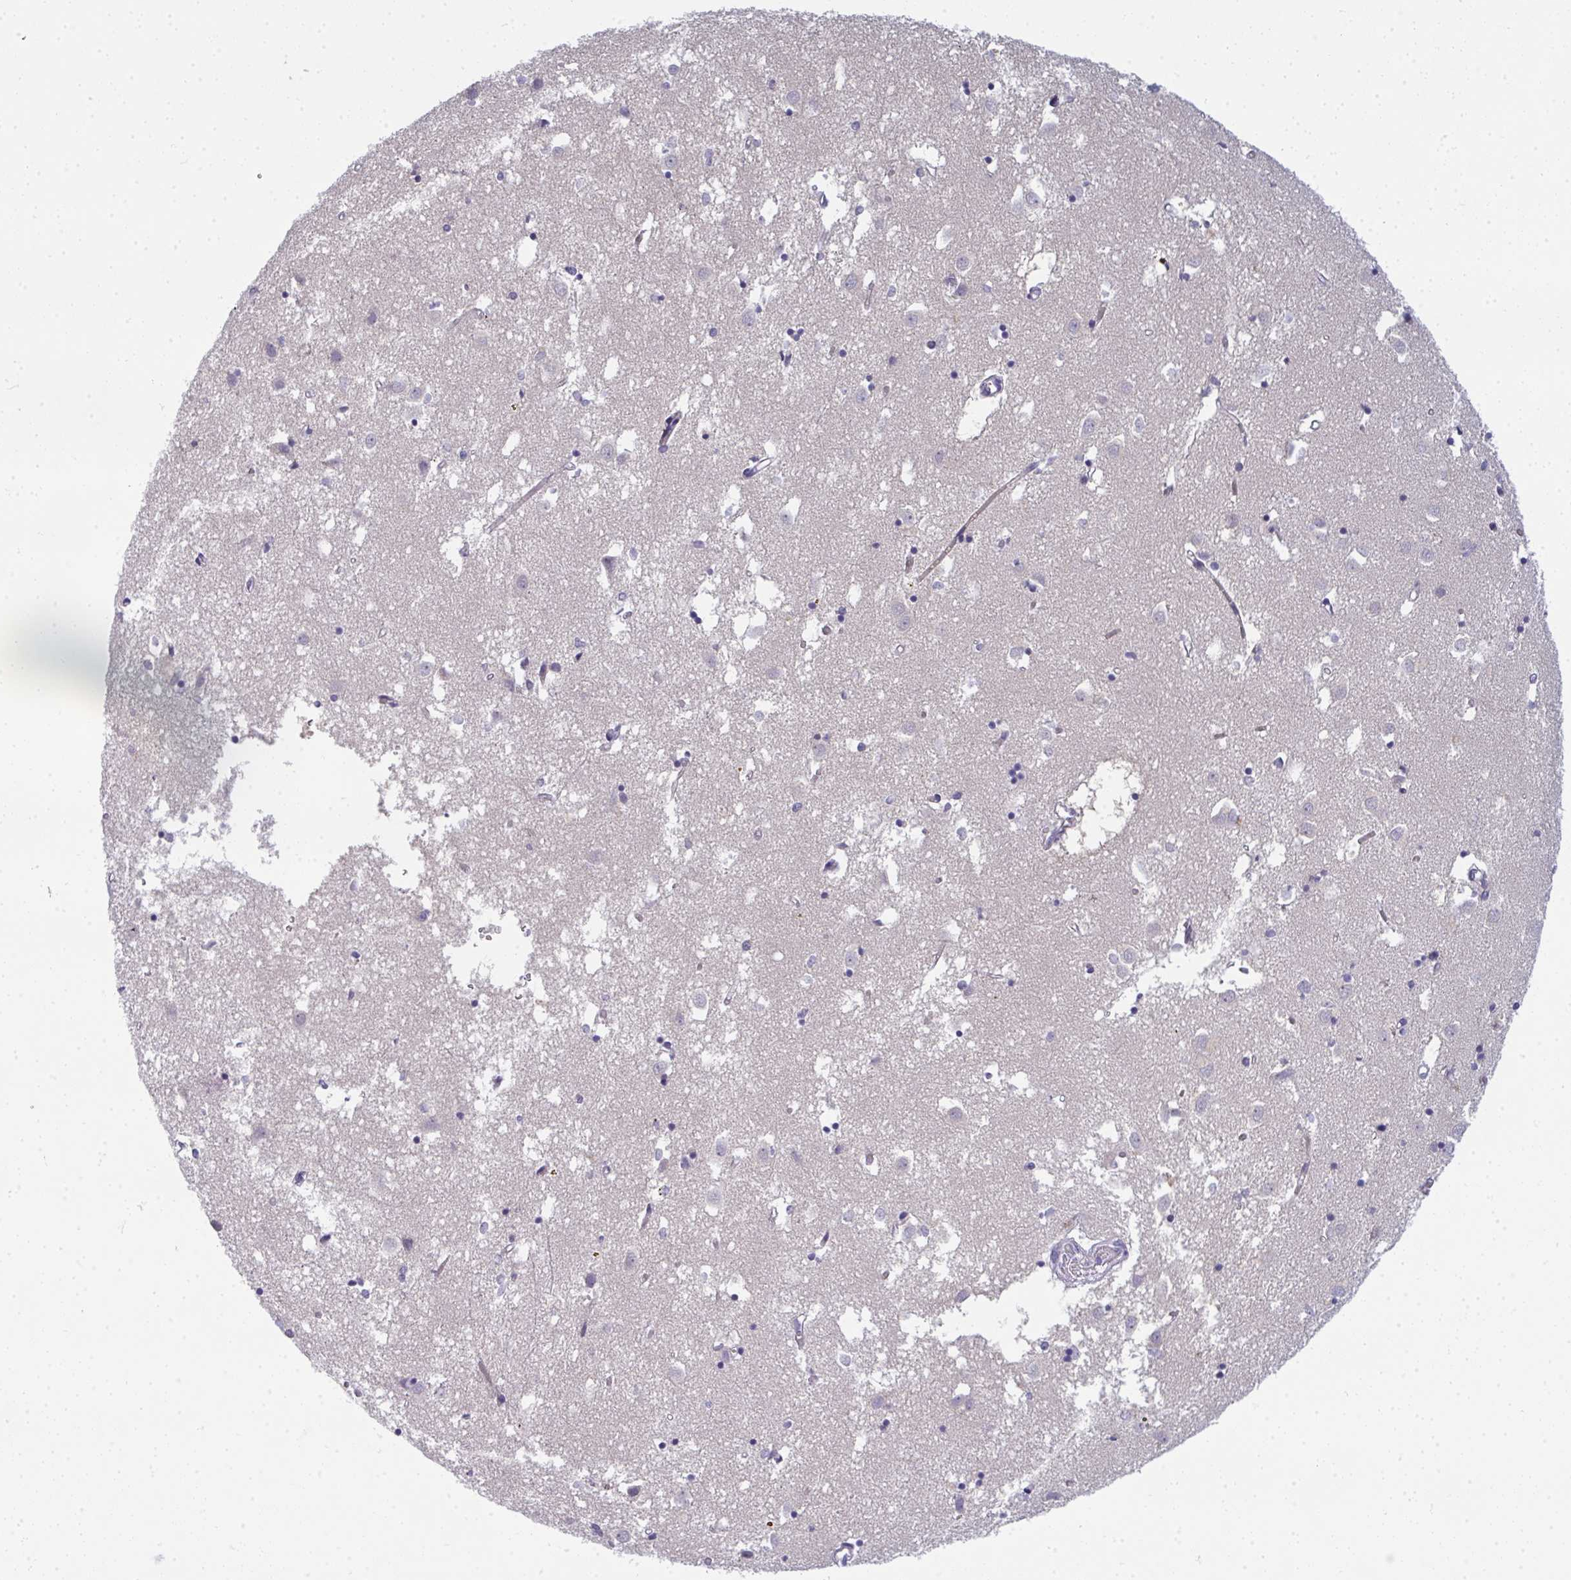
{"staining": {"intensity": "negative", "quantity": "none", "location": "none"}, "tissue": "caudate", "cell_type": "Glial cells", "image_type": "normal", "snomed": [{"axis": "morphology", "description": "Normal tissue, NOS"}, {"axis": "topography", "description": "Lateral ventricle wall"}], "caption": "An immunohistochemistry (IHC) micrograph of normal caudate is shown. There is no staining in glial cells of caudate. (DAB (3,3'-diaminobenzidine) immunohistochemistry visualized using brightfield microscopy, high magnification).", "gene": "TMEM82", "patient": {"sex": "male", "age": 70}}